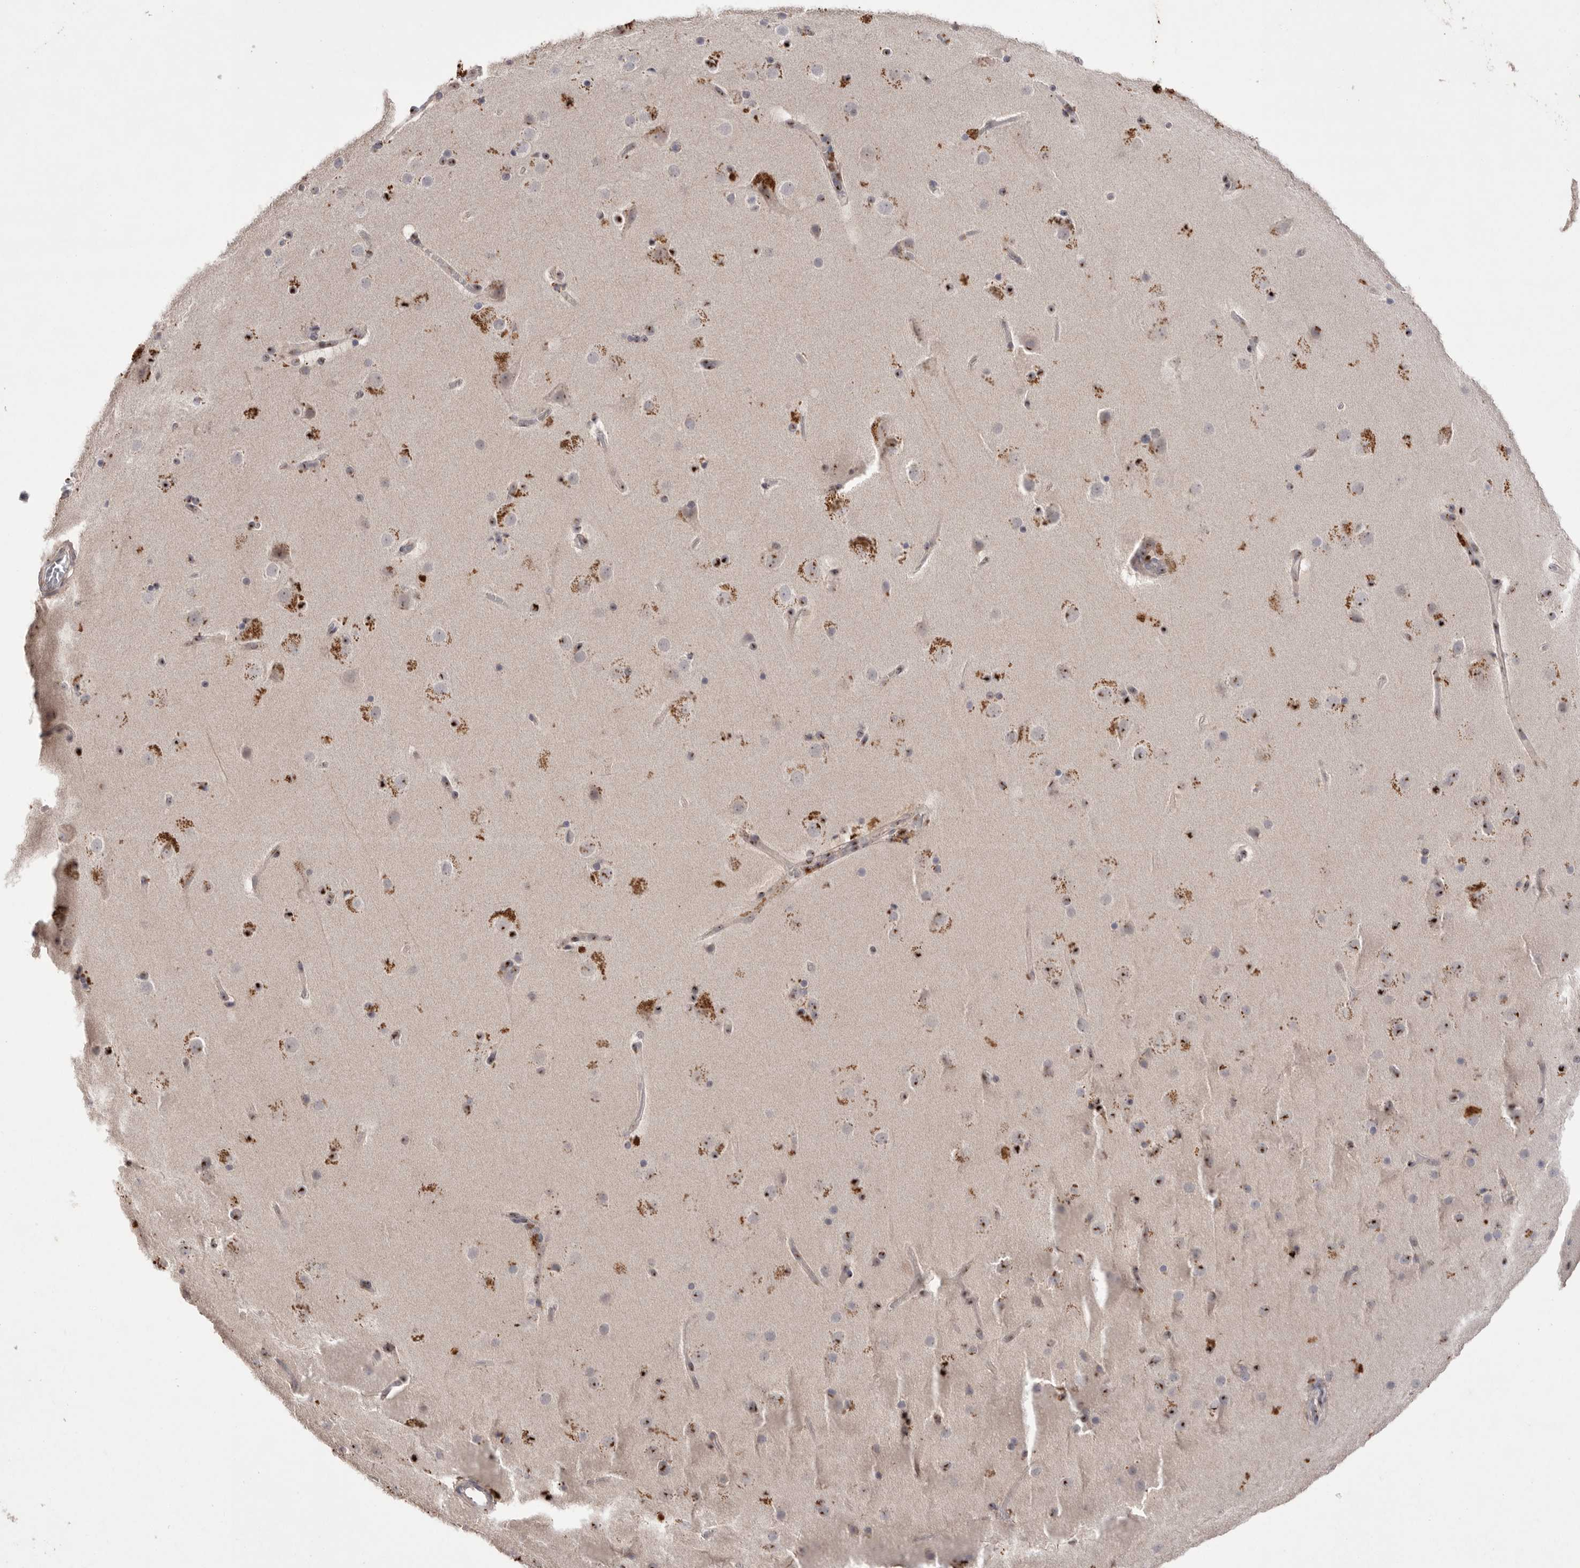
{"staining": {"intensity": "negative", "quantity": "none", "location": "none"}, "tissue": "cerebral cortex", "cell_type": "Endothelial cells", "image_type": "normal", "snomed": [{"axis": "morphology", "description": "Normal tissue, NOS"}, {"axis": "topography", "description": "Cerebral cortex"}], "caption": "This is an immunohistochemistry micrograph of normal cerebral cortex. There is no expression in endothelial cells.", "gene": "HUS1", "patient": {"sex": "male", "age": 57}}